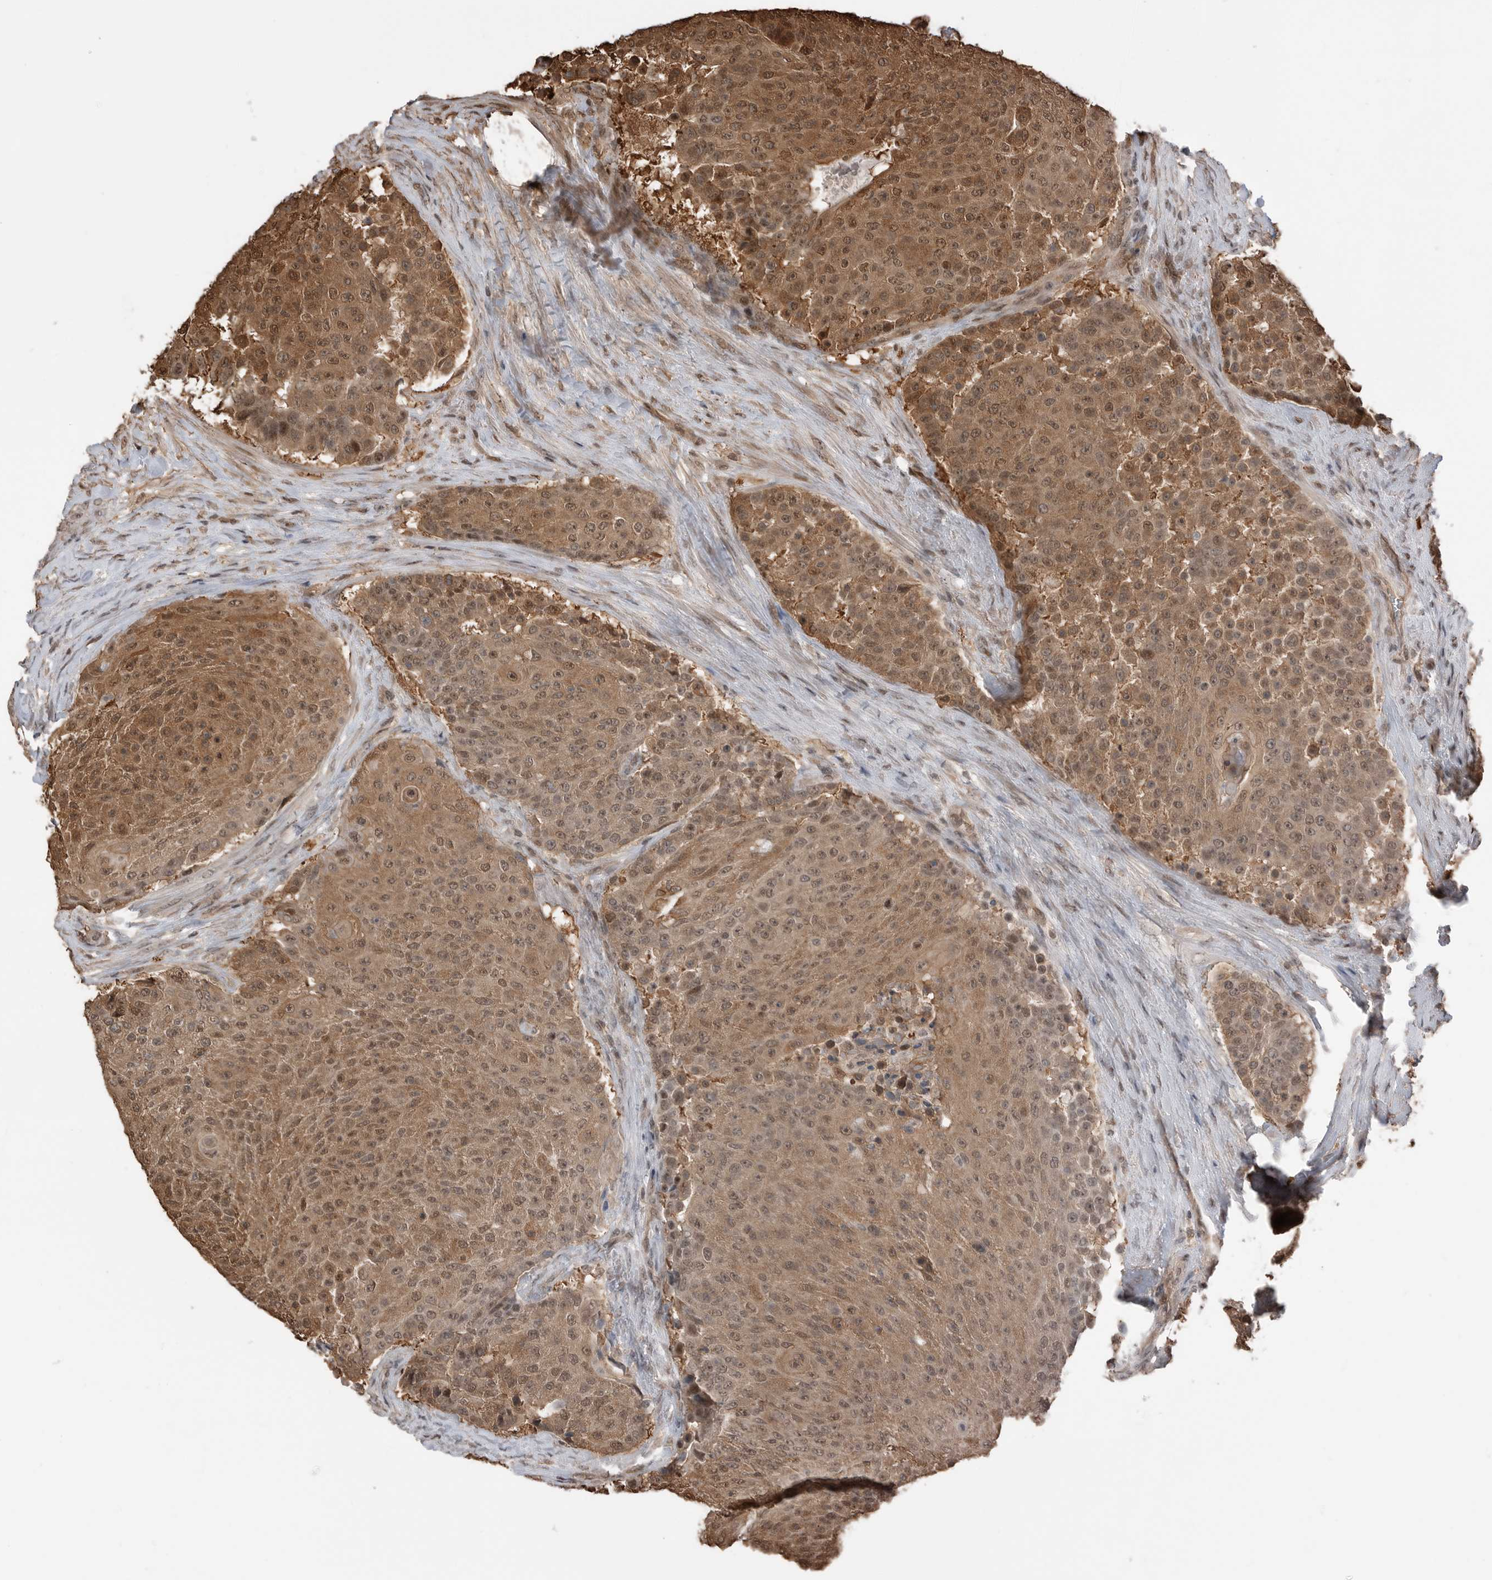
{"staining": {"intensity": "moderate", "quantity": ">75%", "location": "cytoplasmic/membranous,nuclear"}, "tissue": "urothelial cancer", "cell_type": "Tumor cells", "image_type": "cancer", "snomed": [{"axis": "morphology", "description": "Urothelial carcinoma, High grade"}, {"axis": "topography", "description": "Urinary bladder"}], "caption": "An IHC photomicrograph of neoplastic tissue is shown. Protein staining in brown highlights moderate cytoplasmic/membranous and nuclear positivity in urothelial cancer within tumor cells.", "gene": "PEAK1", "patient": {"sex": "female", "age": 63}}